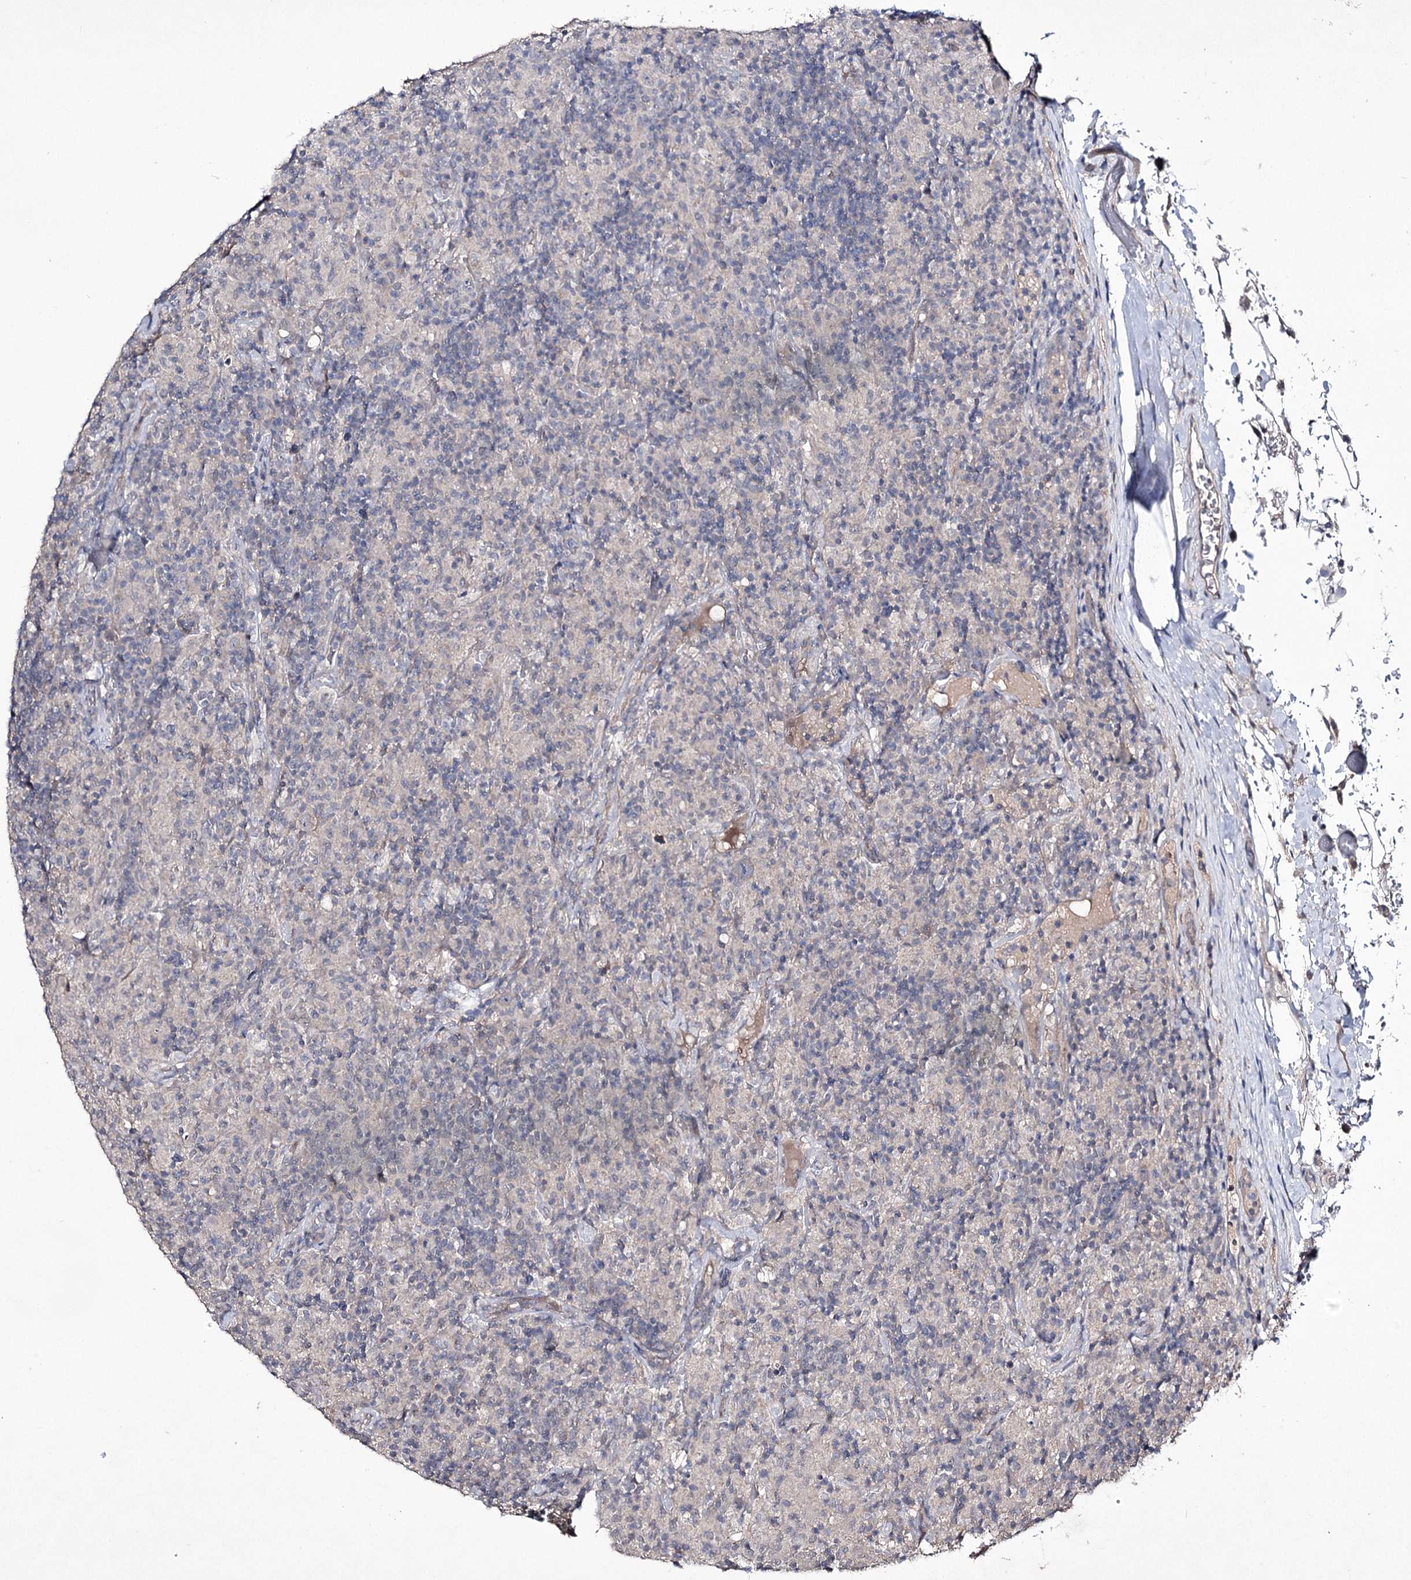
{"staining": {"intensity": "negative", "quantity": "none", "location": "none"}, "tissue": "lymphoma", "cell_type": "Tumor cells", "image_type": "cancer", "snomed": [{"axis": "morphology", "description": "Hodgkin's disease, NOS"}, {"axis": "topography", "description": "Lymph node"}], "caption": "DAB immunohistochemical staining of human Hodgkin's disease shows no significant positivity in tumor cells.", "gene": "SEMA4G", "patient": {"sex": "male", "age": 70}}